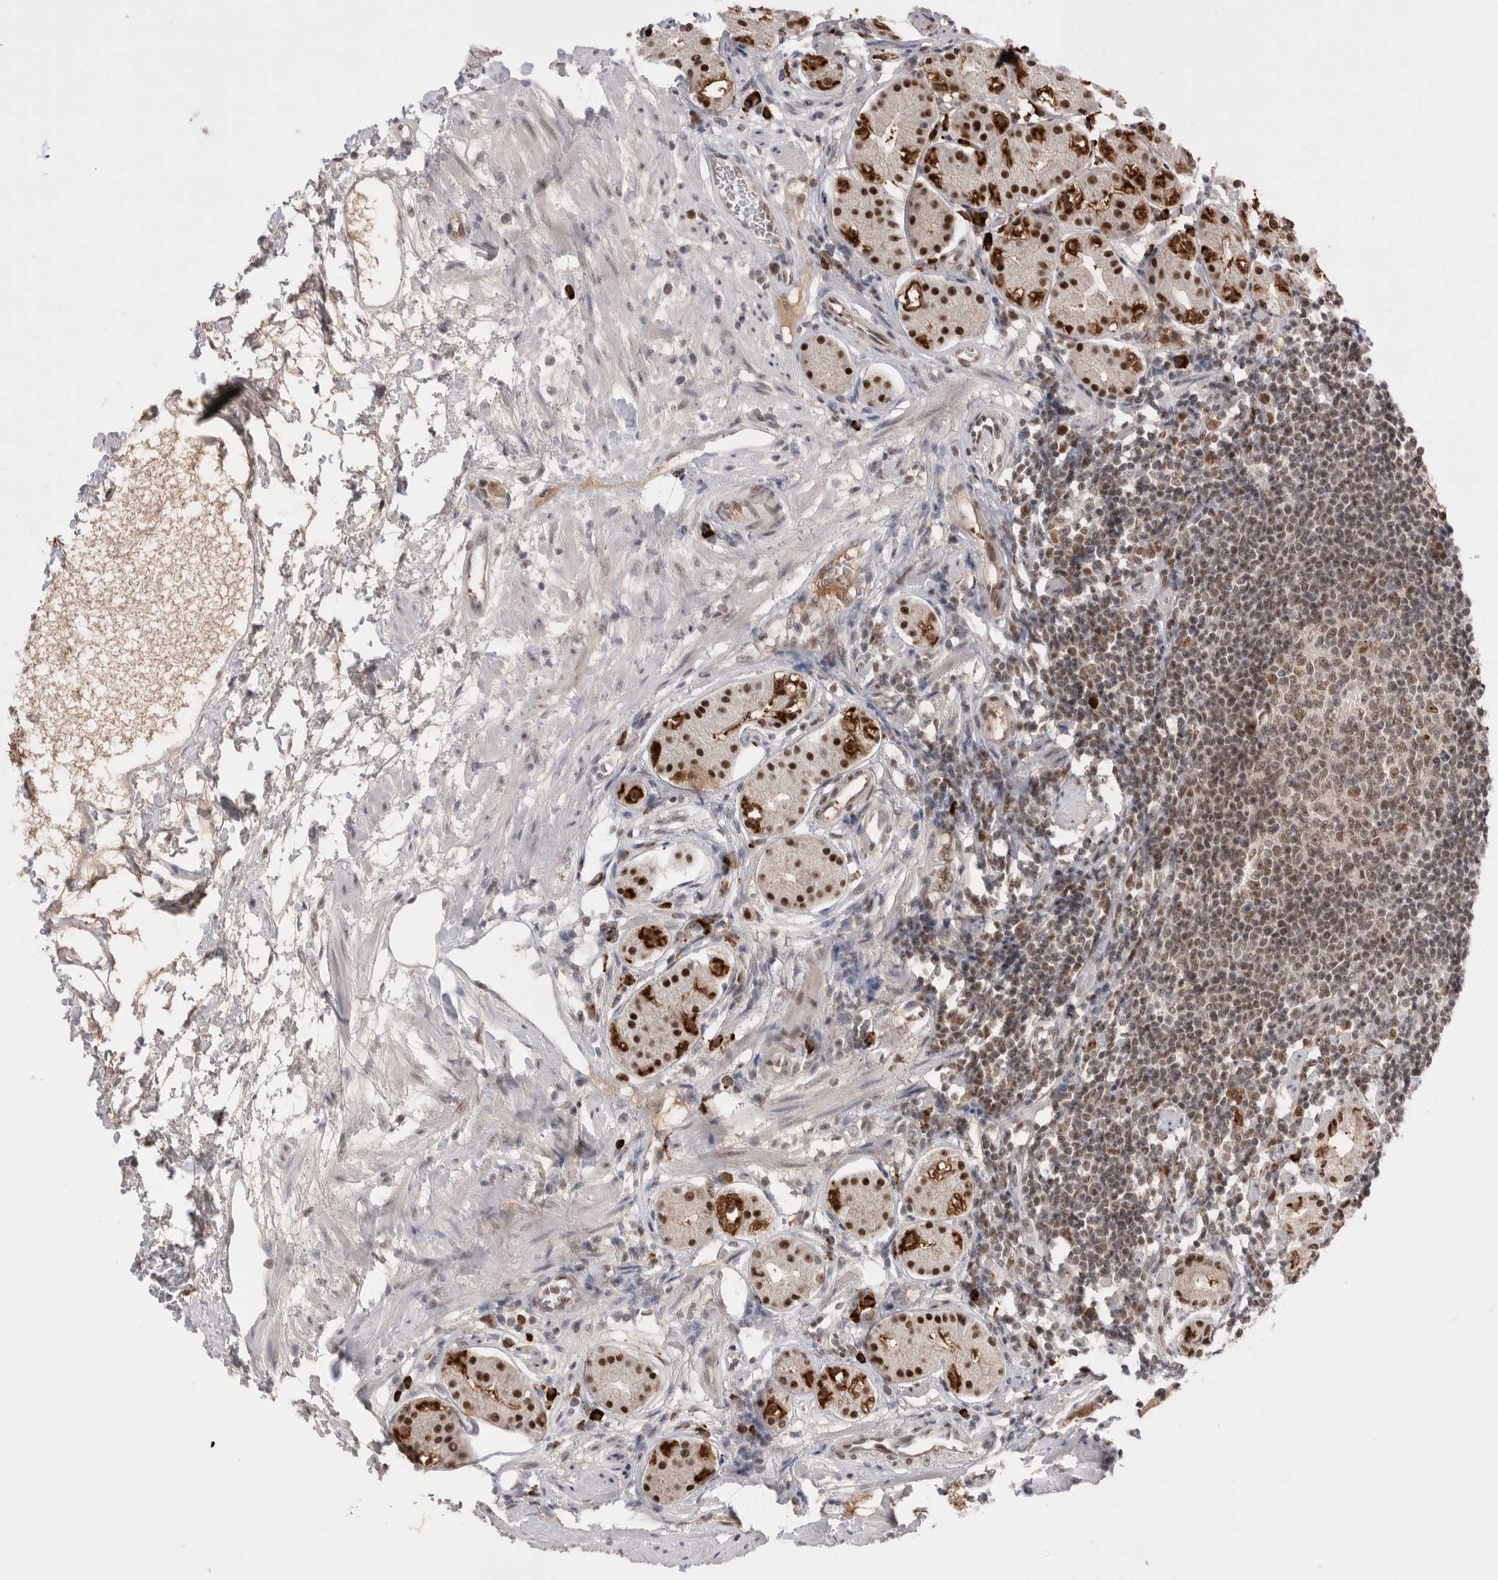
{"staining": {"intensity": "strong", "quantity": ">75%", "location": "cytoplasmic/membranous,nuclear"}, "tissue": "stomach", "cell_type": "Glandular cells", "image_type": "normal", "snomed": [{"axis": "morphology", "description": "Normal tissue, NOS"}, {"axis": "topography", "description": "Stomach"}, {"axis": "topography", "description": "Stomach, lower"}], "caption": "A brown stain shows strong cytoplasmic/membranous,nuclear positivity of a protein in glandular cells of normal stomach. Immunohistochemistry stains the protein in brown and the nuclei are stained blue.", "gene": "ZNF24", "patient": {"sex": "female", "age": 56}}